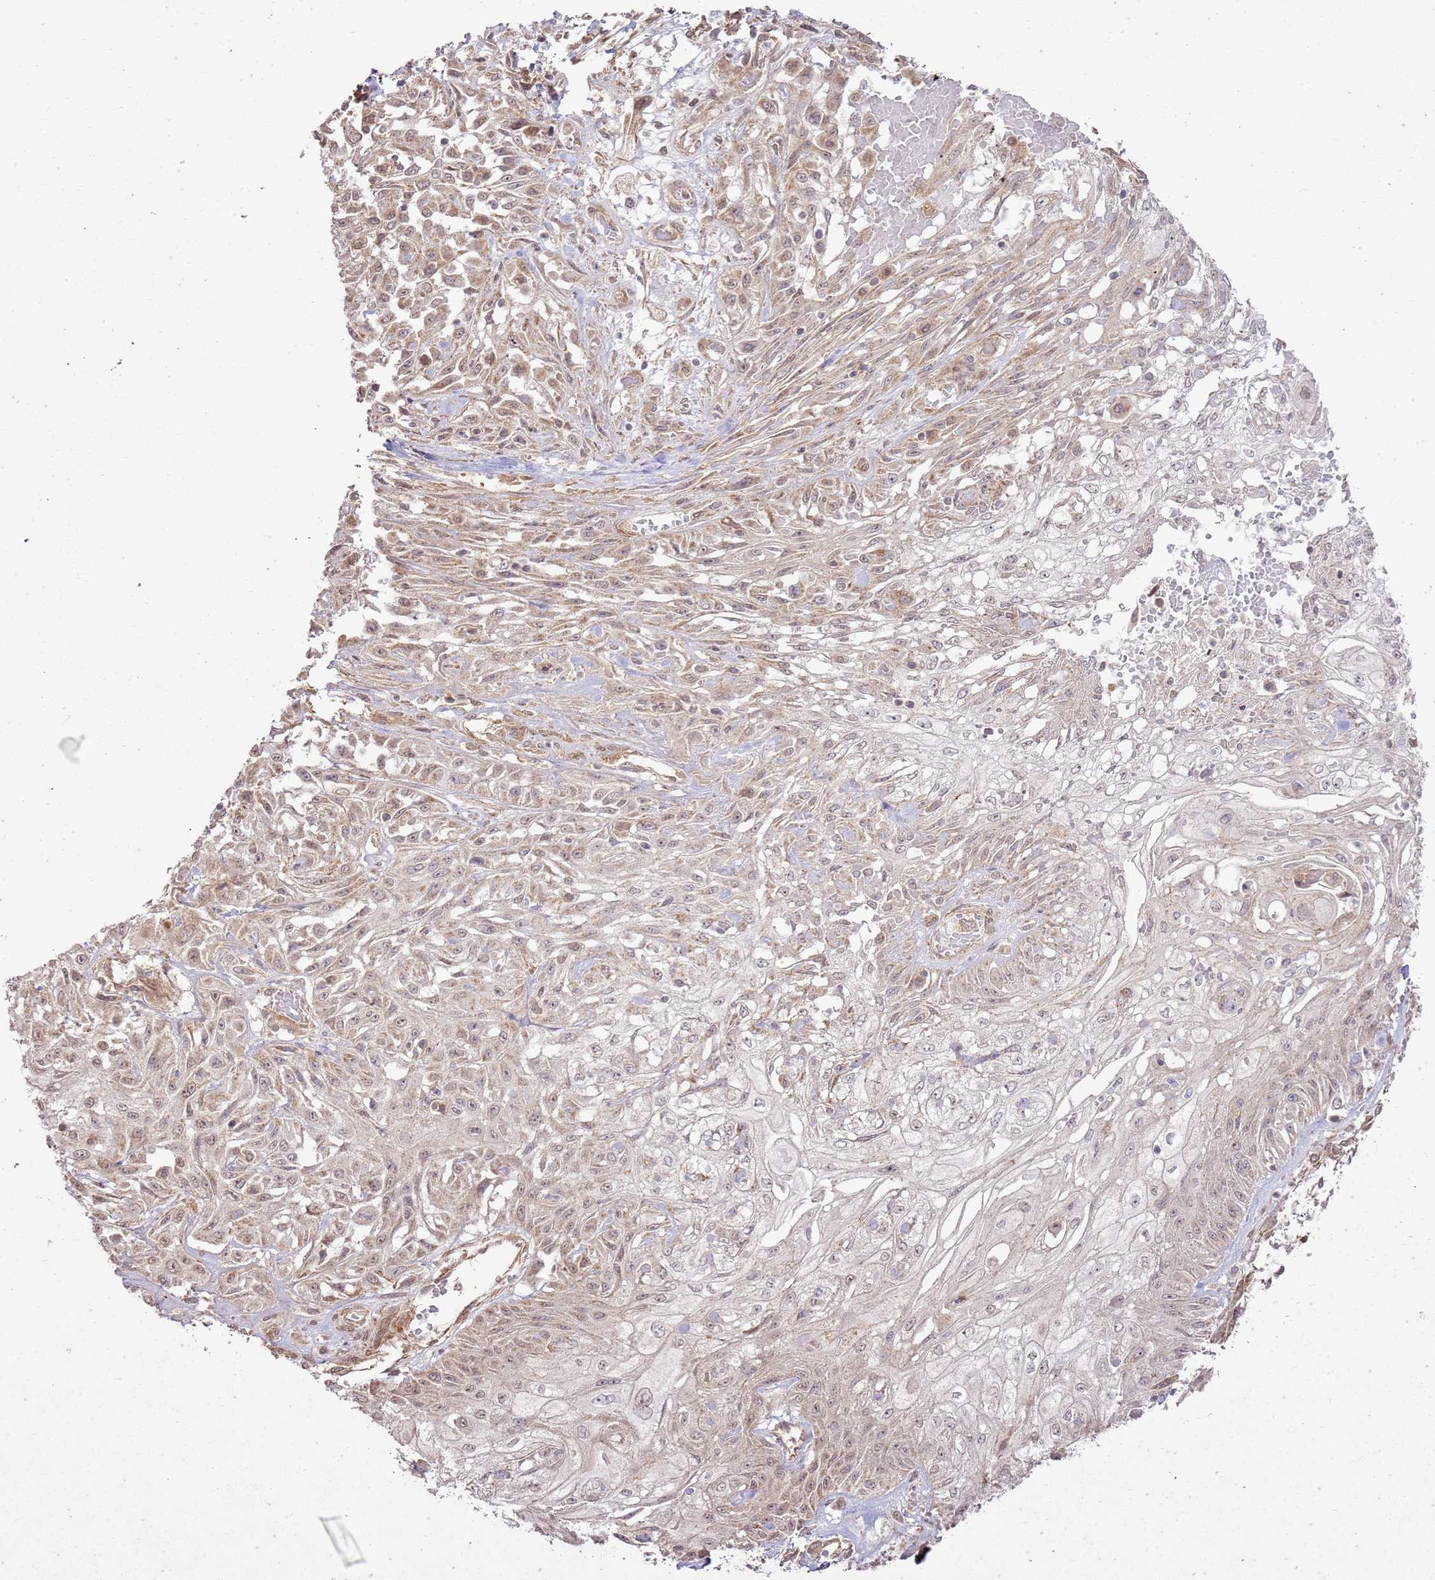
{"staining": {"intensity": "weak", "quantity": ">75%", "location": "nuclear"}, "tissue": "skin cancer", "cell_type": "Tumor cells", "image_type": "cancer", "snomed": [{"axis": "morphology", "description": "Squamous cell carcinoma, NOS"}, {"axis": "morphology", "description": "Squamous cell carcinoma, metastatic, NOS"}, {"axis": "topography", "description": "Skin"}, {"axis": "topography", "description": "Lymph node"}], "caption": "Weak nuclear protein expression is present in about >75% of tumor cells in skin cancer (metastatic squamous cell carcinoma).", "gene": "ZNF623", "patient": {"sex": "male", "age": 75}}